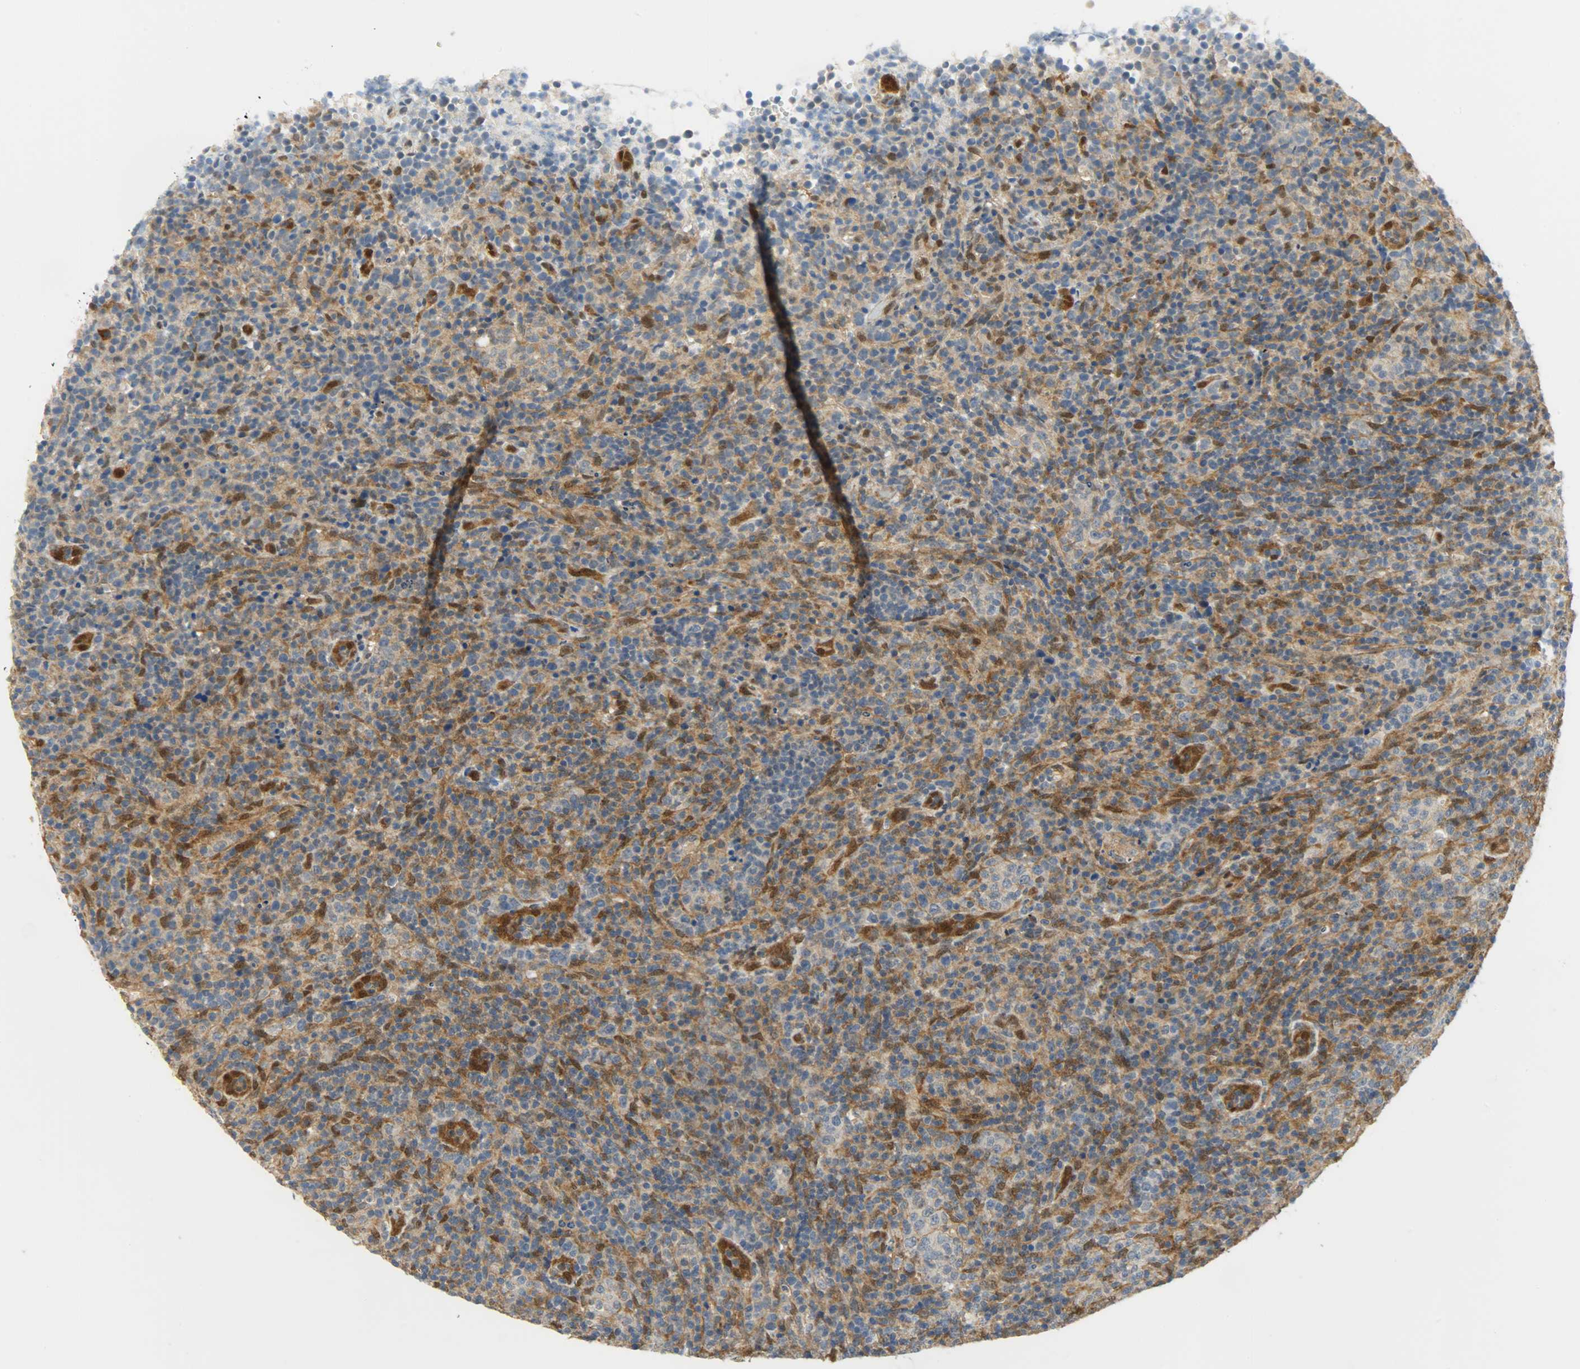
{"staining": {"intensity": "moderate", "quantity": "25%-75%", "location": "cytoplasmic/membranous,nuclear"}, "tissue": "lymphoma", "cell_type": "Tumor cells", "image_type": "cancer", "snomed": [{"axis": "morphology", "description": "Malignant lymphoma, non-Hodgkin's type, High grade"}, {"axis": "topography", "description": "Lymph node"}], "caption": "Human malignant lymphoma, non-Hodgkin's type (high-grade) stained with a brown dye displays moderate cytoplasmic/membranous and nuclear positive expression in about 25%-75% of tumor cells.", "gene": "FKBP1A", "patient": {"sex": "female", "age": 76}}